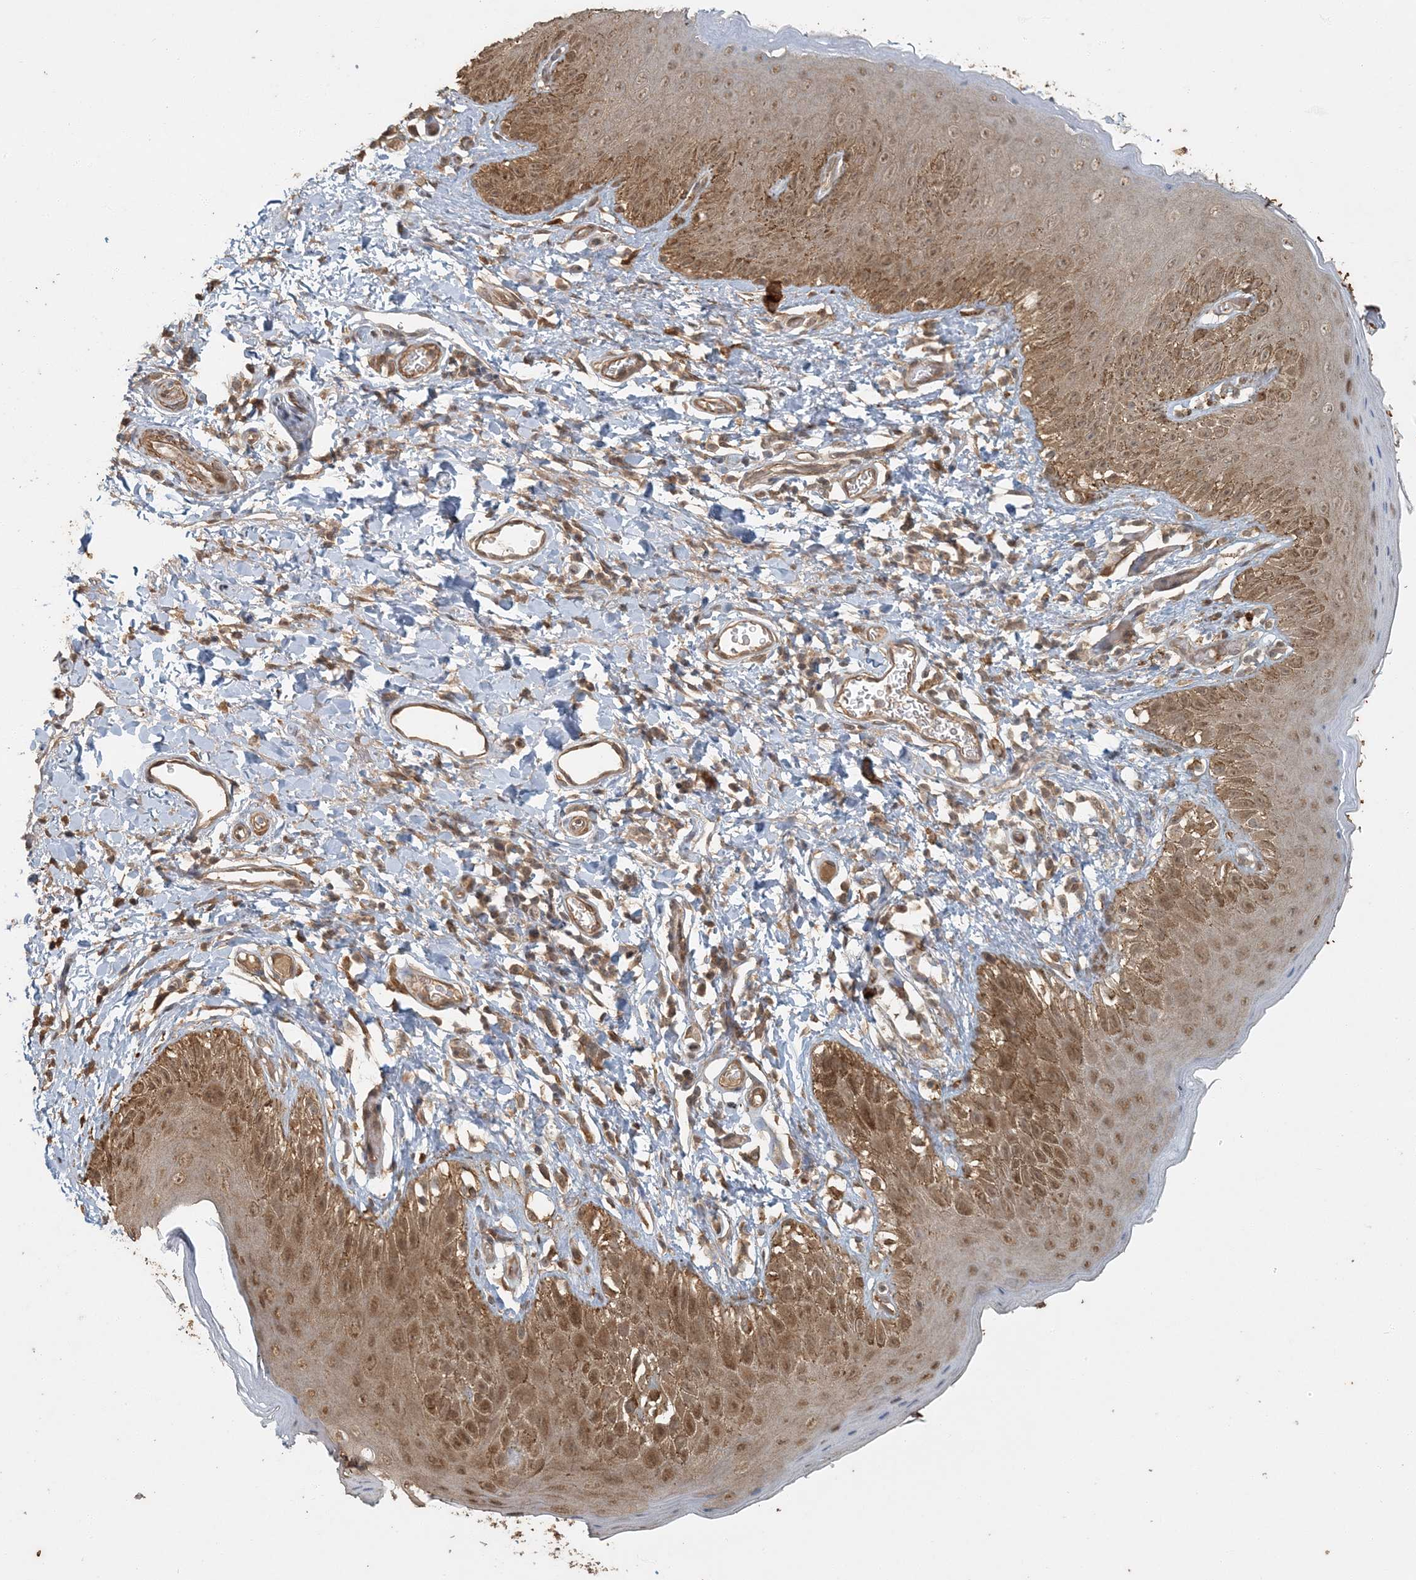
{"staining": {"intensity": "moderate", "quantity": ">75%", "location": "cytoplasmic/membranous,nuclear"}, "tissue": "skin", "cell_type": "Epidermal cells", "image_type": "normal", "snomed": [{"axis": "morphology", "description": "Normal tissue, NOS"}, {"axis": "topography", "description": "Anal"}], "caption": "Unremarkable skin was stained to show a protein in brown. There is medium levels of moderate cytoplasmic/membranous,nuclear staining in approximately >75% of epidermal cells.", "gene": "AK9", "patient": {"sex": "male", "age": 44}}